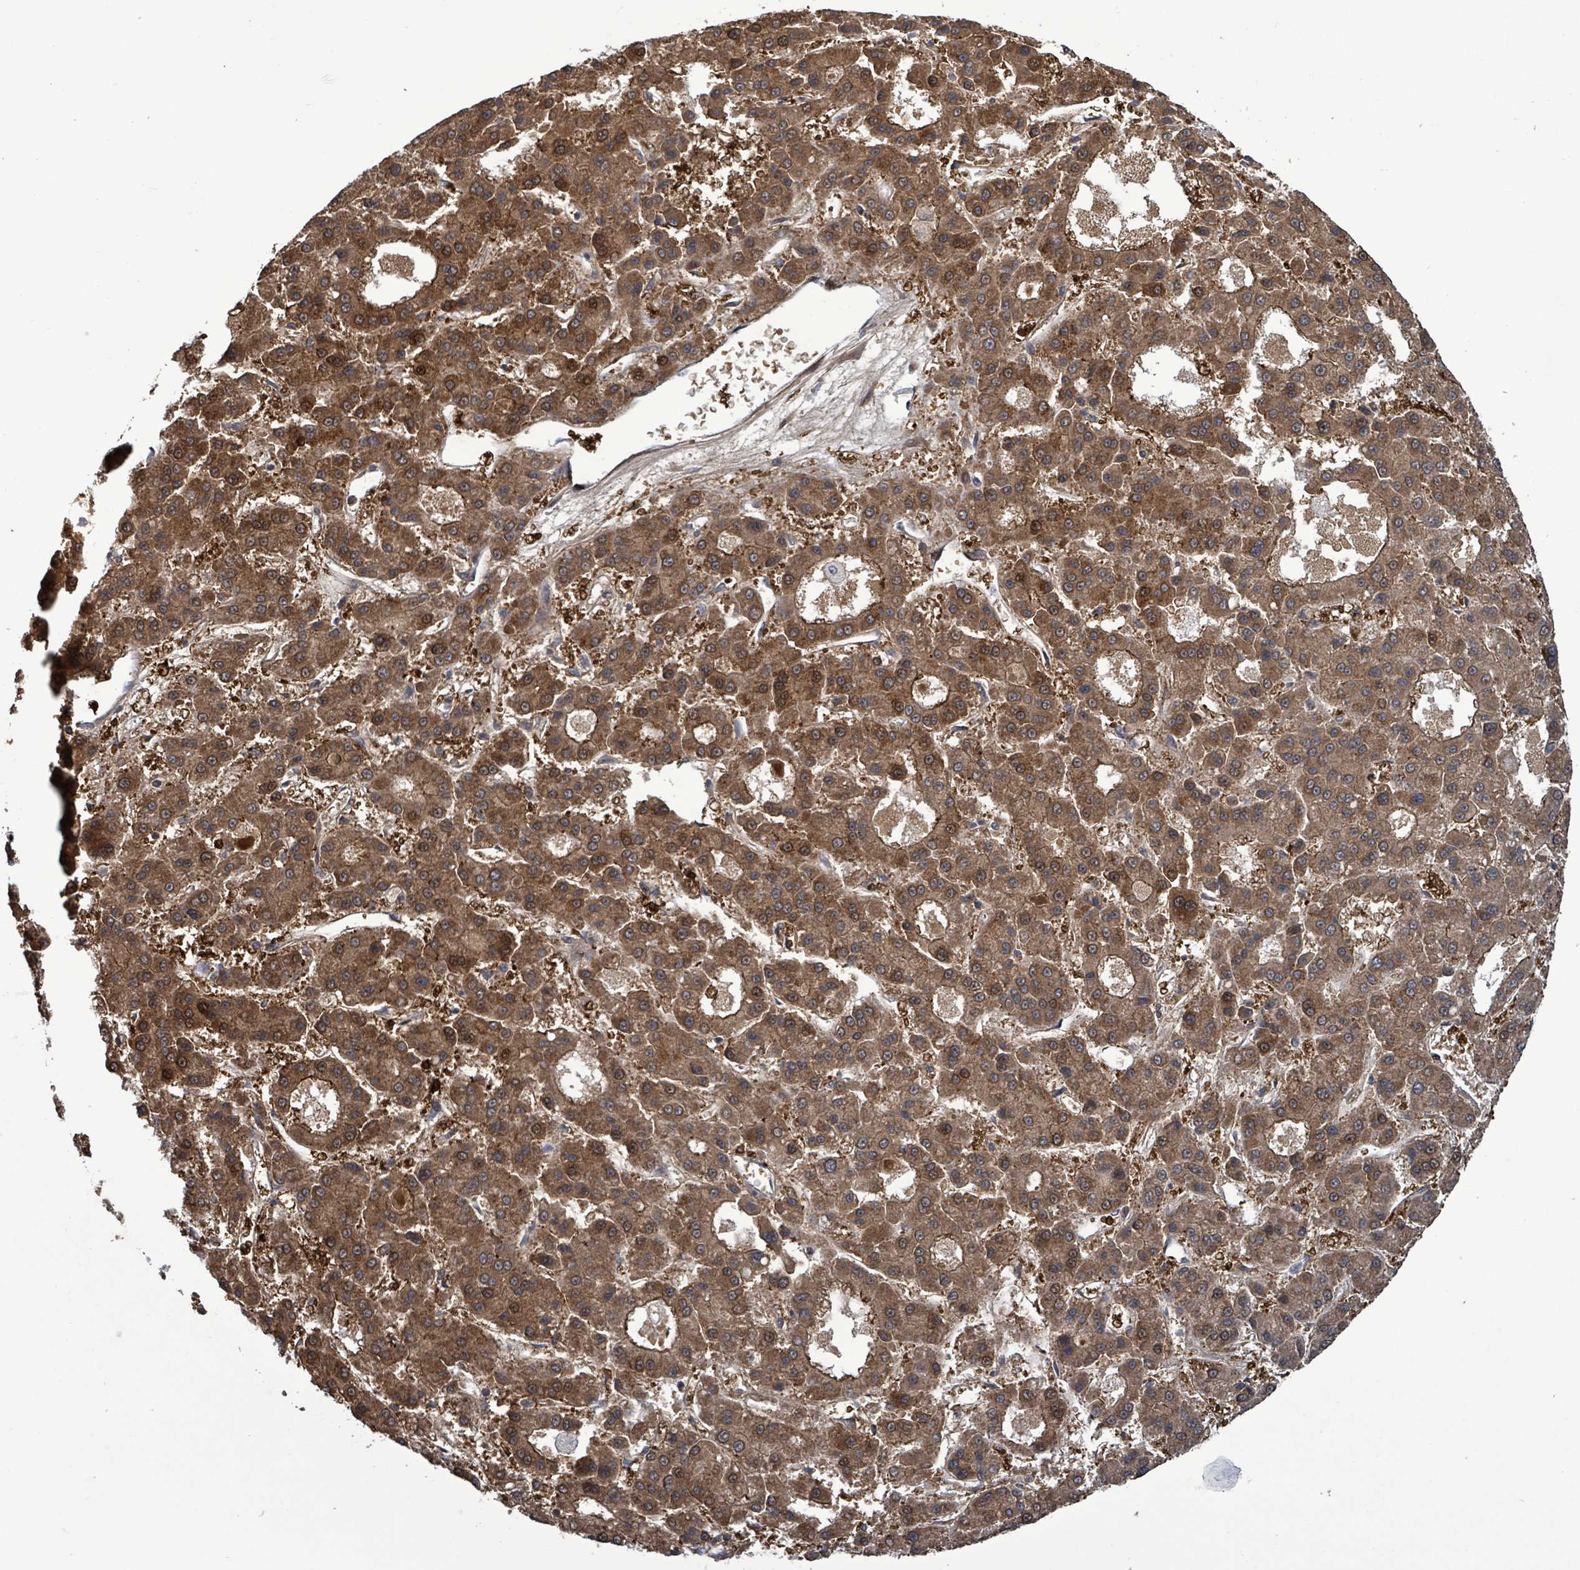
{"staining": {"intensity": "moderate", "quantity": ">75%", "location": "cytoplasmic/membranous"}, "tissue": "liver cancer", "cell_type": "Tumor cells", "image_type": "cancer", "snomed": [{"axis": "morphology", "description": "Carcinoma, Hepatocellular, NOS"}, {"axis": "topography", "description": "Liver"}], "caption": "Immunohistochemical staining of hepatocellular carcinoma (liver) exhibits moderate cytoplasmic/membranous protein staining in approximately >75% of tumor cells.", "gene": "AMMECR1", "patient": {"sex": "male", "age": 70}}